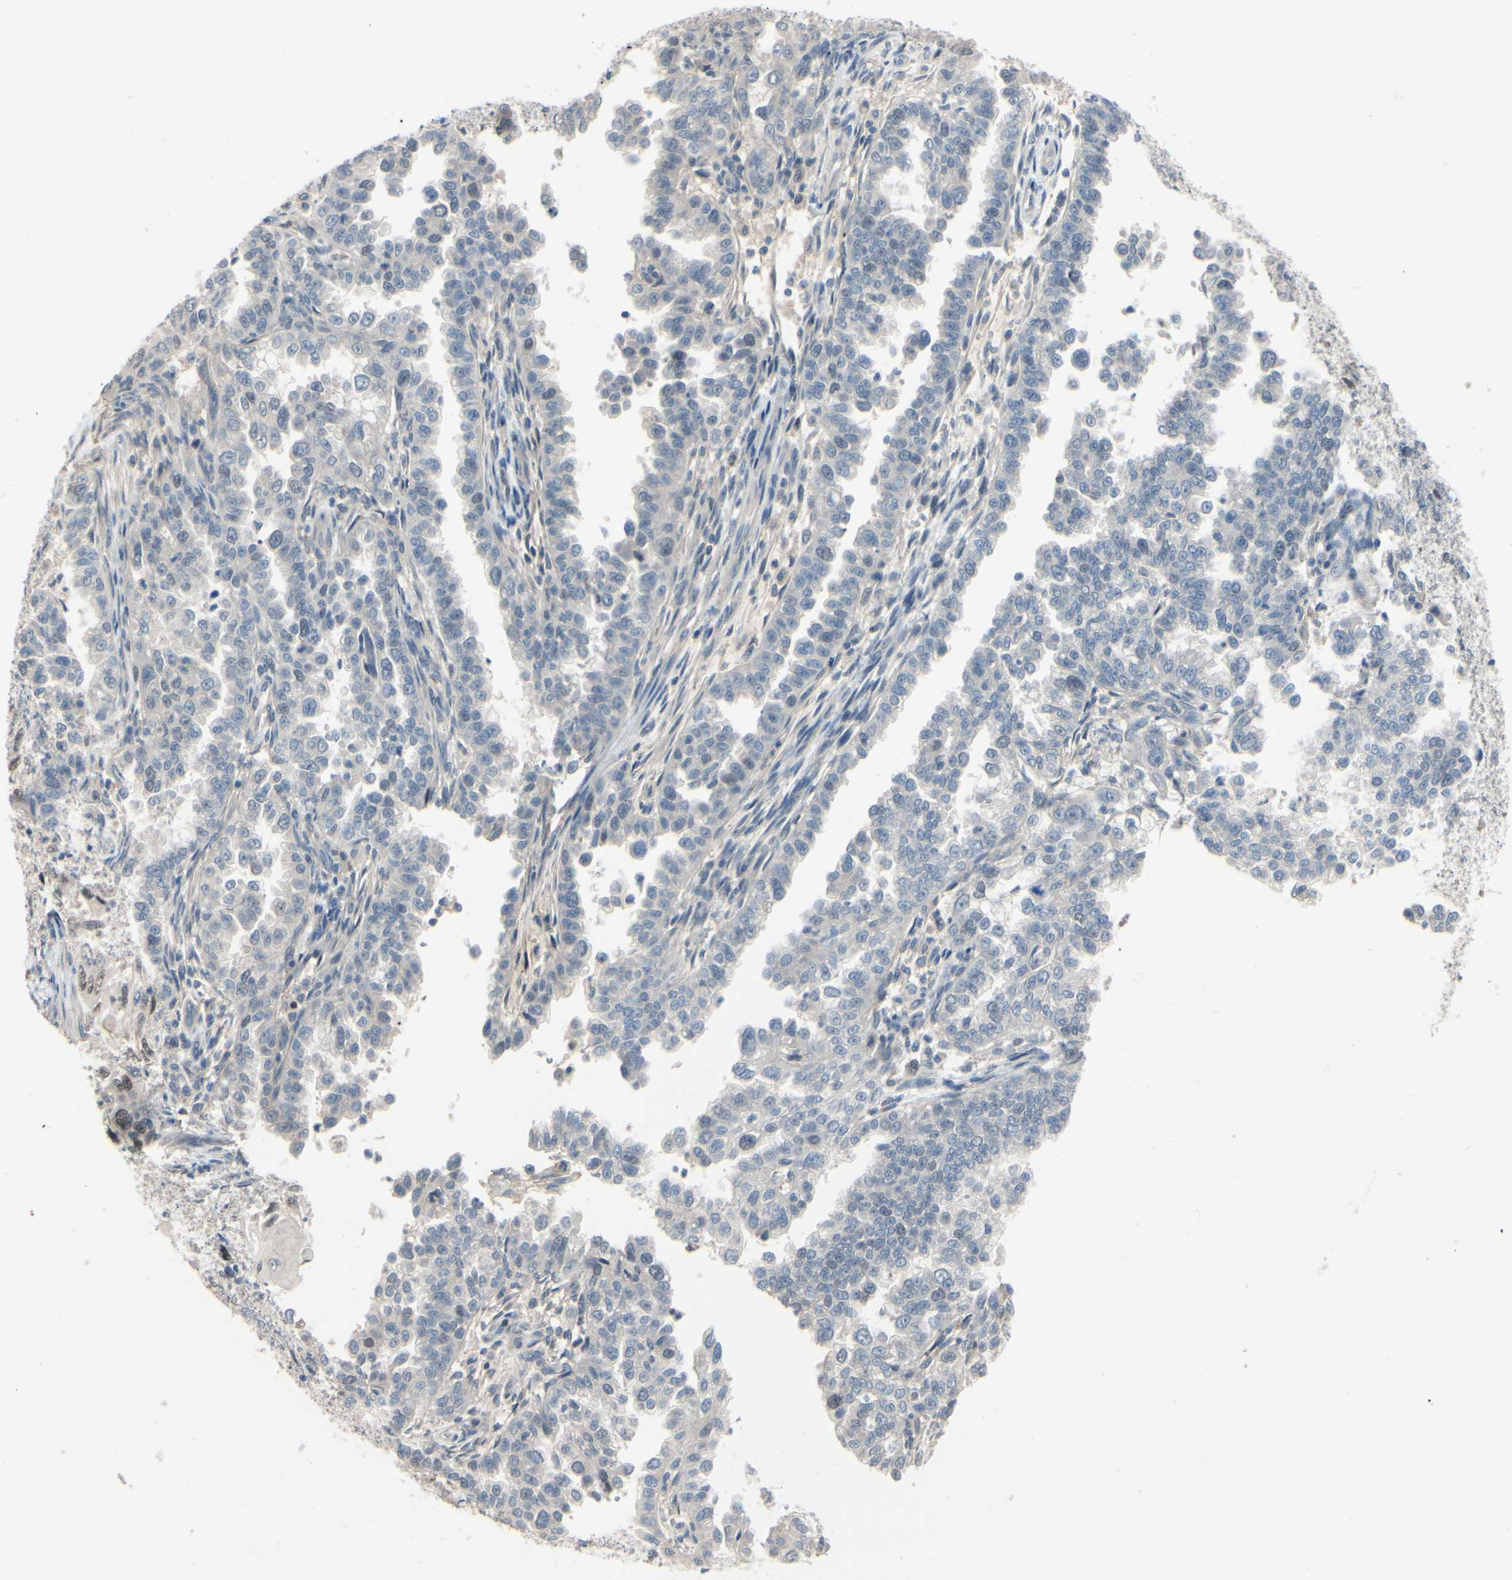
{"staining": {"intensity": "negative", "quantity": "none", "location": "none"}, "tissue": "endometrial cancer", "cell_type": "Tumor cells", "image_type": "cancer", "snomed": [{"axis": "morphology", "description": "Adenocarcinoma, NOS"}, {"axis": "topography", "description": "Endometrium"}], "caption": "DAB immunohistochemical staining of adenocarcinoma (endometrial) displays no significant staining in tumor cells.", "gene": "LHX9", "patient": {"sex": "female", "age": 85}}